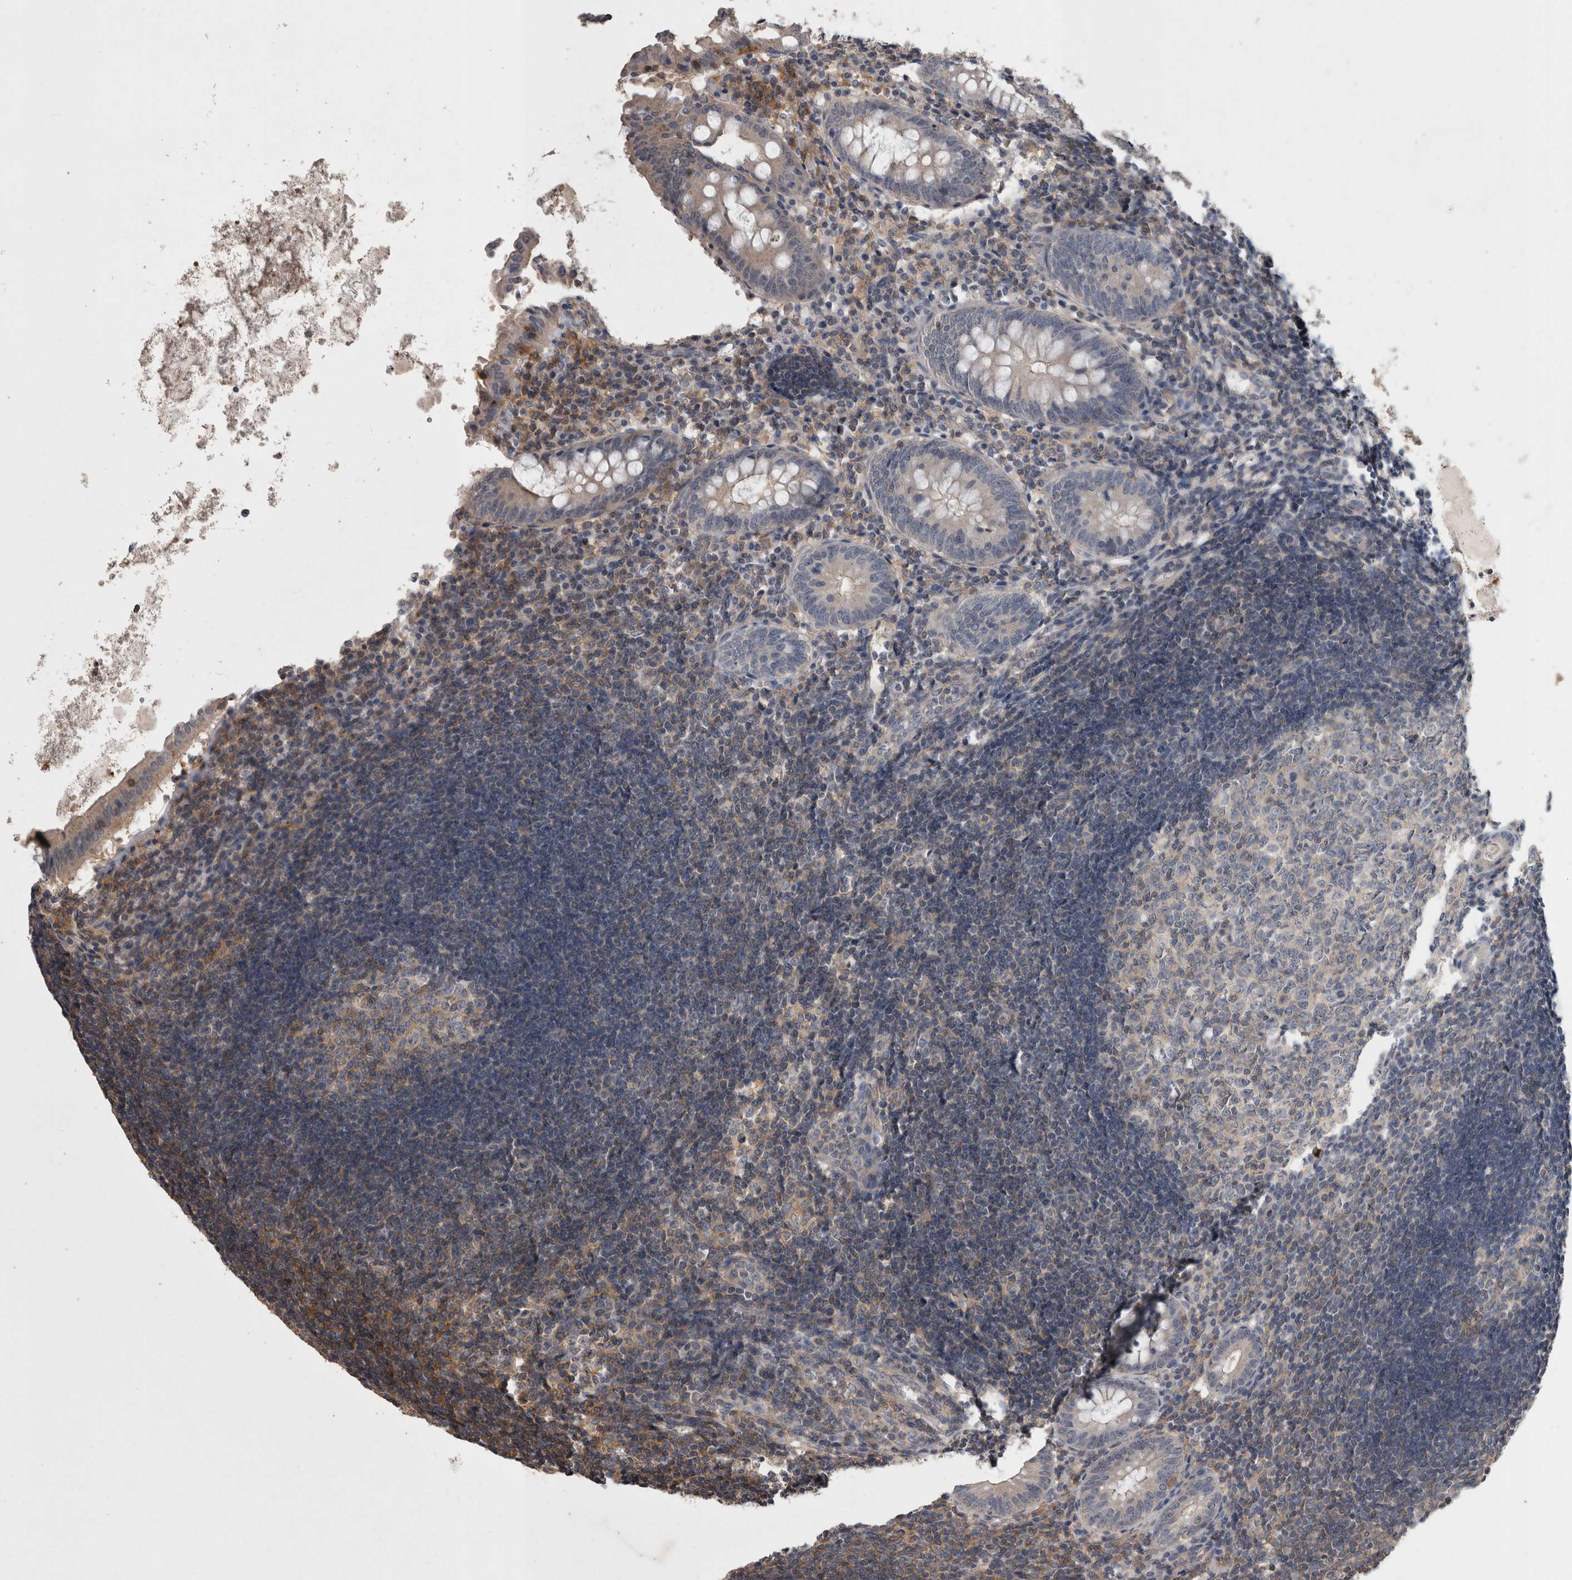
{"staining": {"intensity": "weak", "quantity": "25%-75%", "location": "cytoplasmic/membranous"}, "tissue": "appendix", "cell_type": "Glandular cells", "image_type": "normal", "snomed": [{"axis": "morphology", "description": "Normal tissue, NOS"}, {"axis": "topography", "description": "Appendix"}], "caption": "Weak cytoplasmic/membranous positivity is identified in about 25%-75% of glandular cells in benign appendix.", "gene": "SPATA48", "patient": {"sex": "female", "age": 54}}